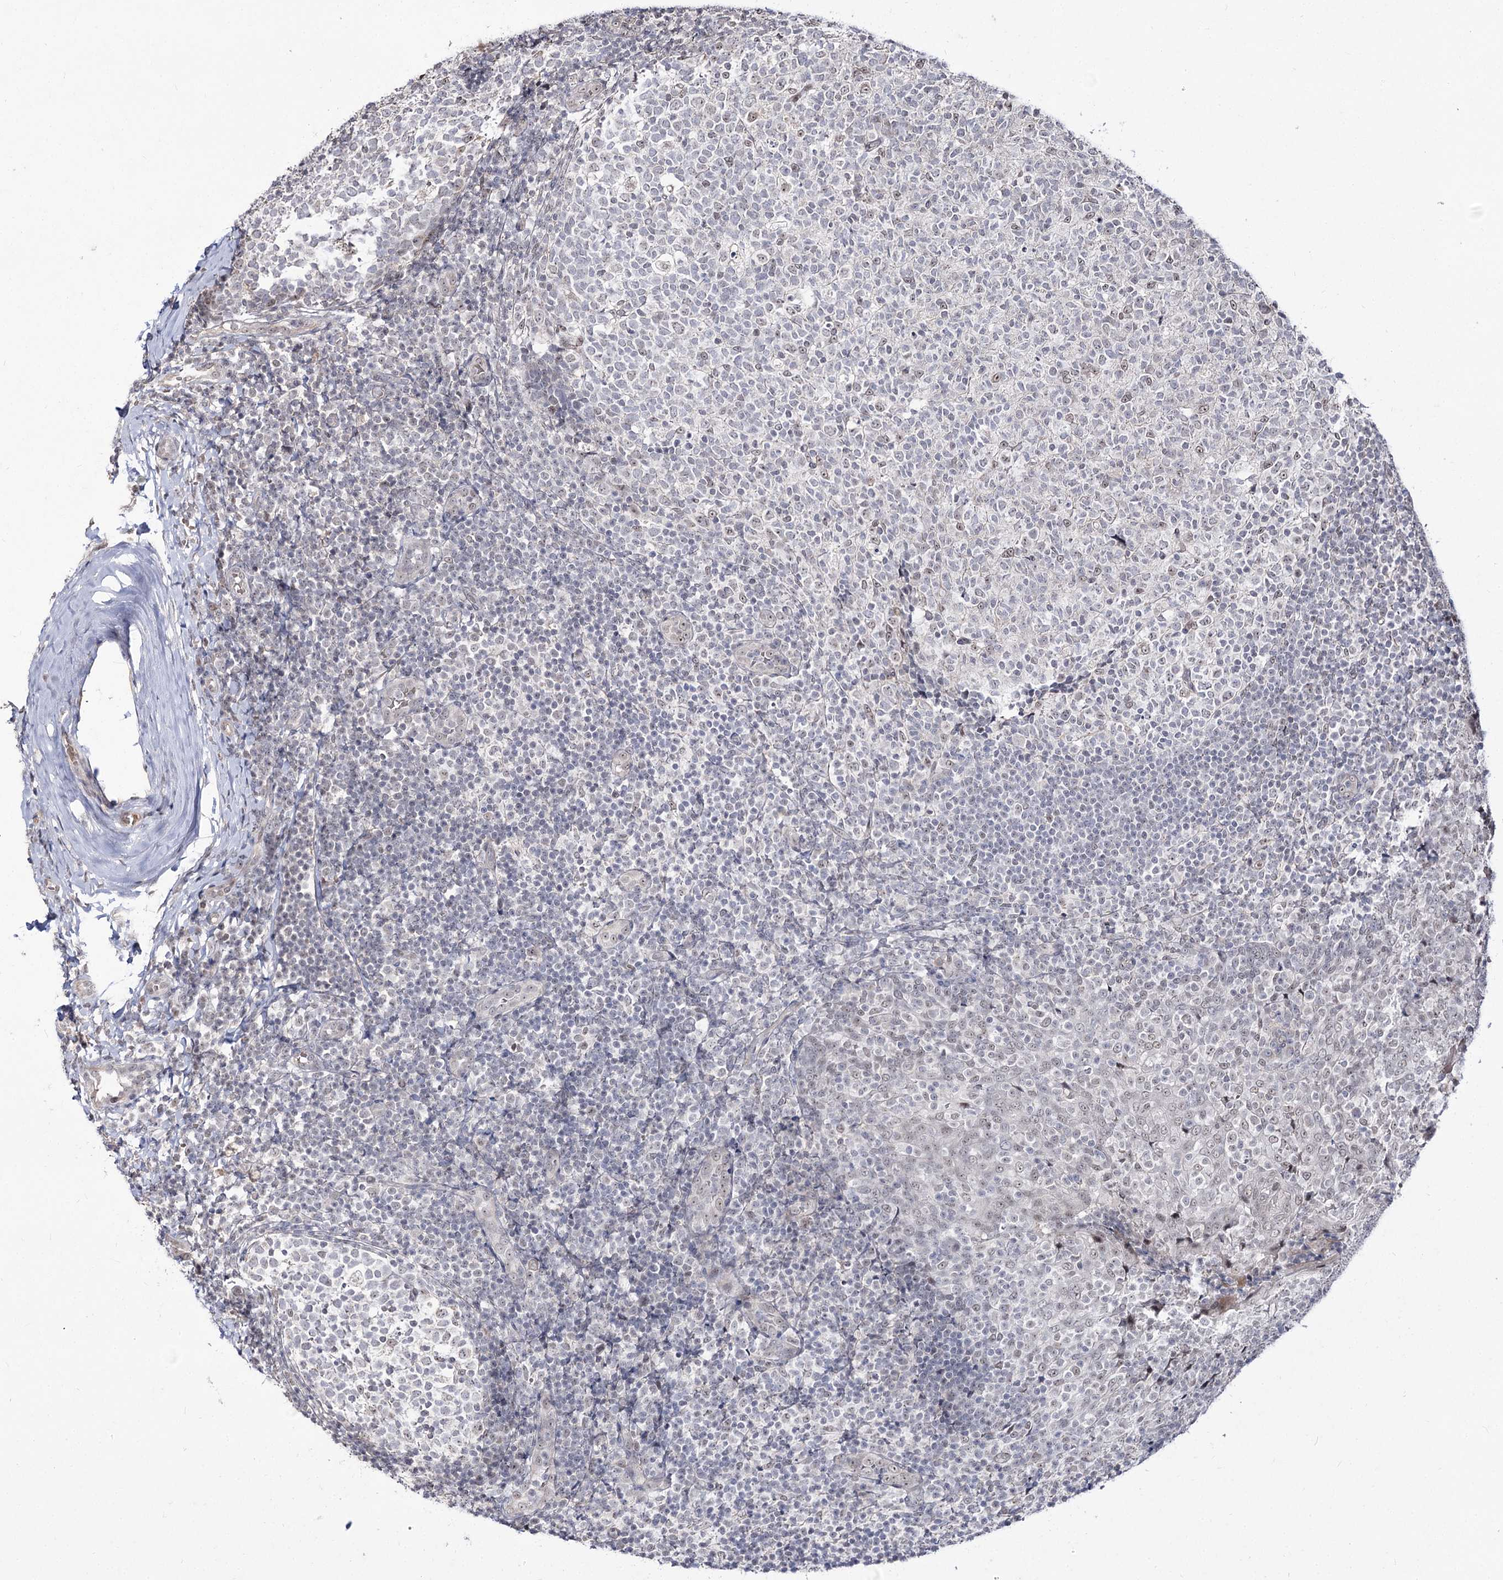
{"staining": {"intensity": "weak", "quantity": "<25%", "location": "nuclear"}, "tissue": "tonsil", "cell_type": "Germinal center cells", "image_type": "normal", "snomed": [{"axis": "morphology", "description": "Normal tissue, NOS"}, {"axis": "topography", "description": "Tonsil"}], "caption": "The histopathology image displays no significant expression in germinal center cells of tonsil. (Stains: DAB IHC with hematoxylin counter stain, Microscopy: brightfield microscopy at high magnification).", "gene": "RRP9", "patient": {"sex": "female", "age": 19}}